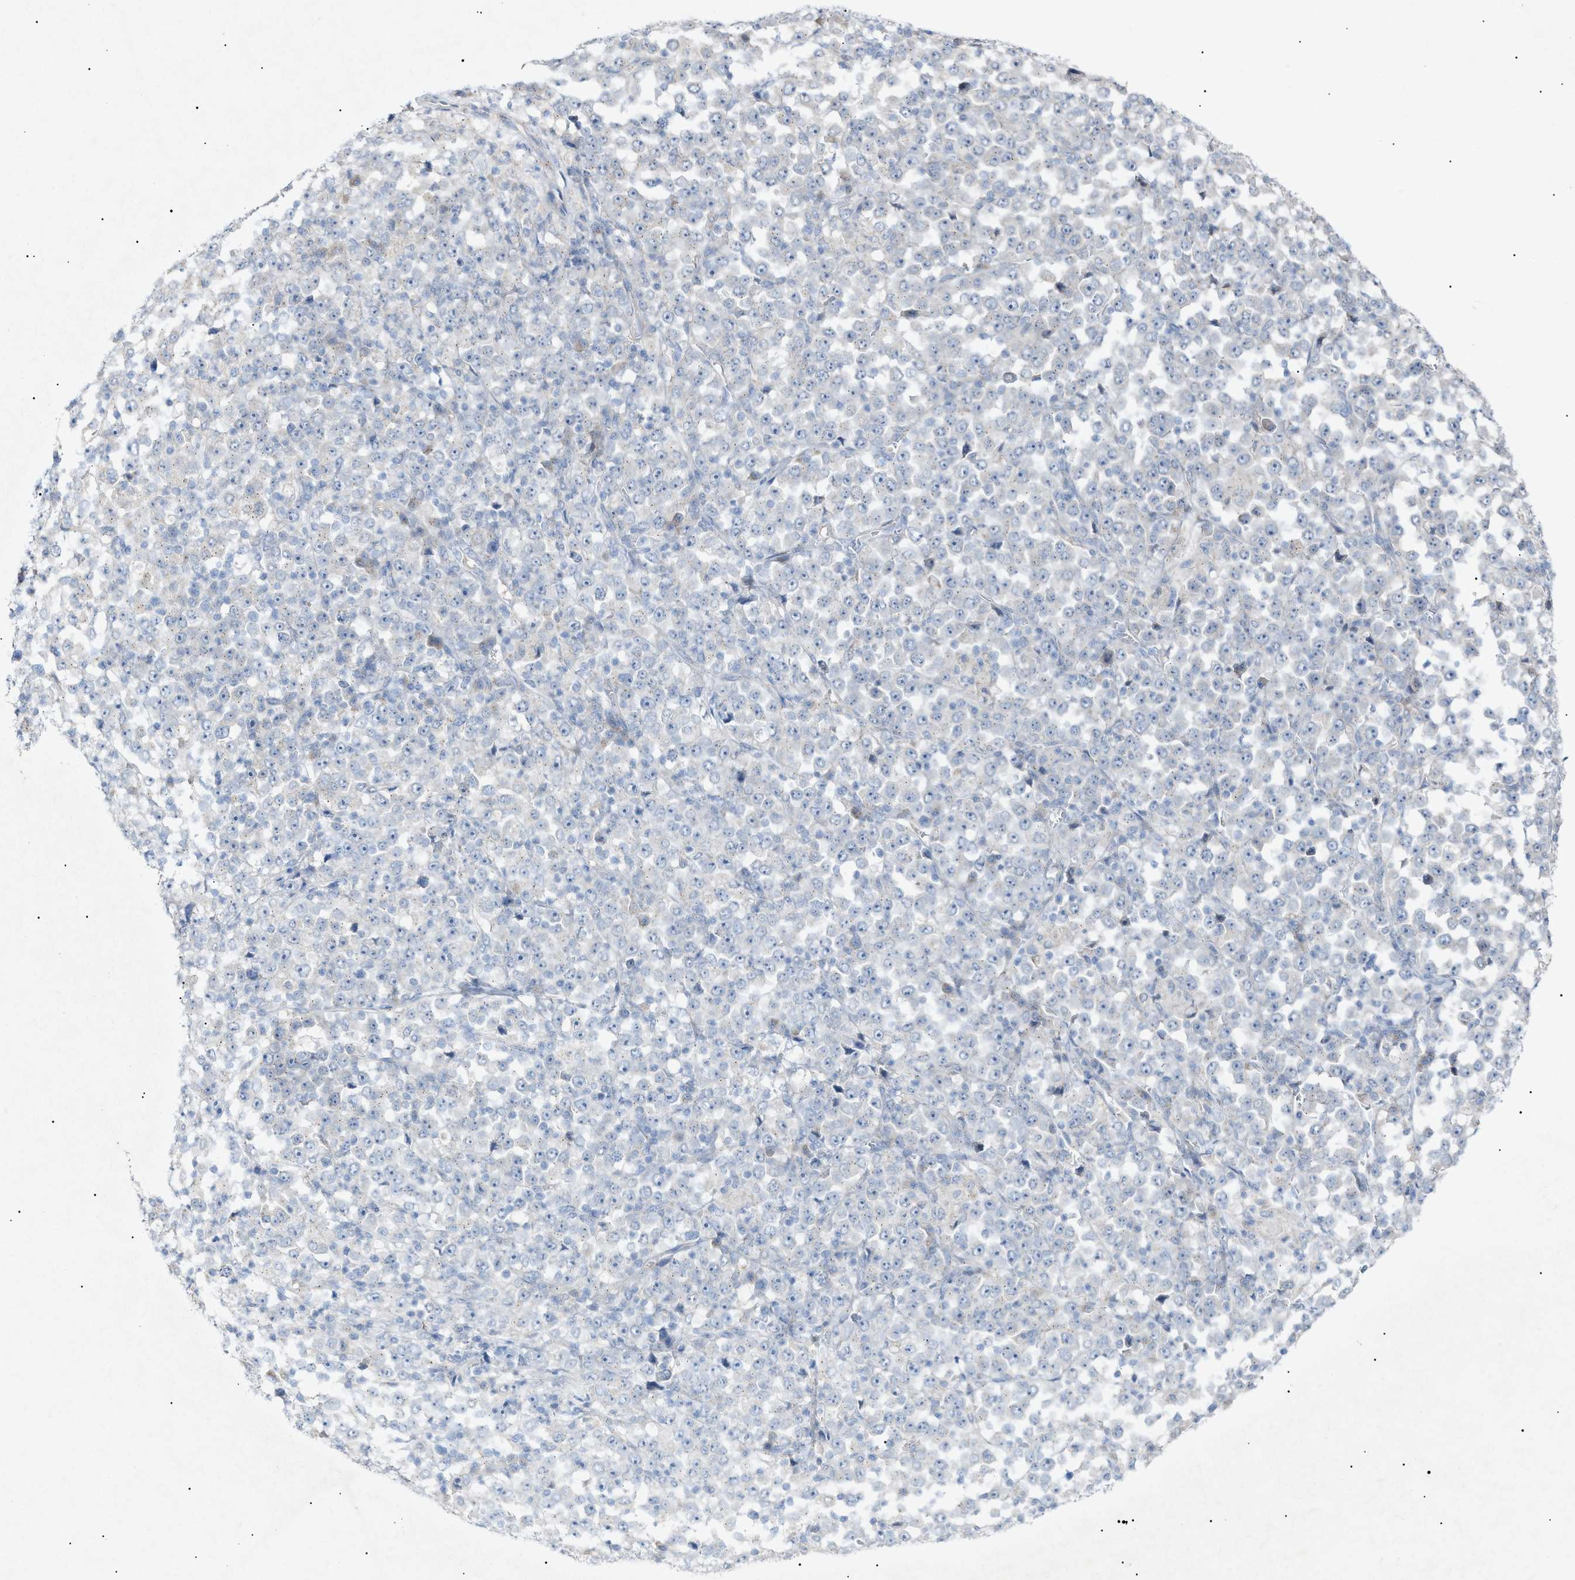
{"staining": {"intensity": "negative", "quantity": "none", "location": "none"}, "tissue": "stomach cancer", "cell_type": "Tumor cells", "image_type": "cancer", "snomed": [{"axis": "morphology", "description": "Normal tissue, NOS"}, {"axis": "morphology", "description": "Adenocarcinoma, NOS"}, {"axis": "topography", "description": "Stomach, upper"}, {"axis": "topography", "description": "Stomach"}], "caption": "A high-resolution photomicrograph shows IHC staining of stomach cancer, which reveals no significant staining in tumor cells.", "gene": "SLC25A31", "patient": {"sex": "male", "age": 59}}